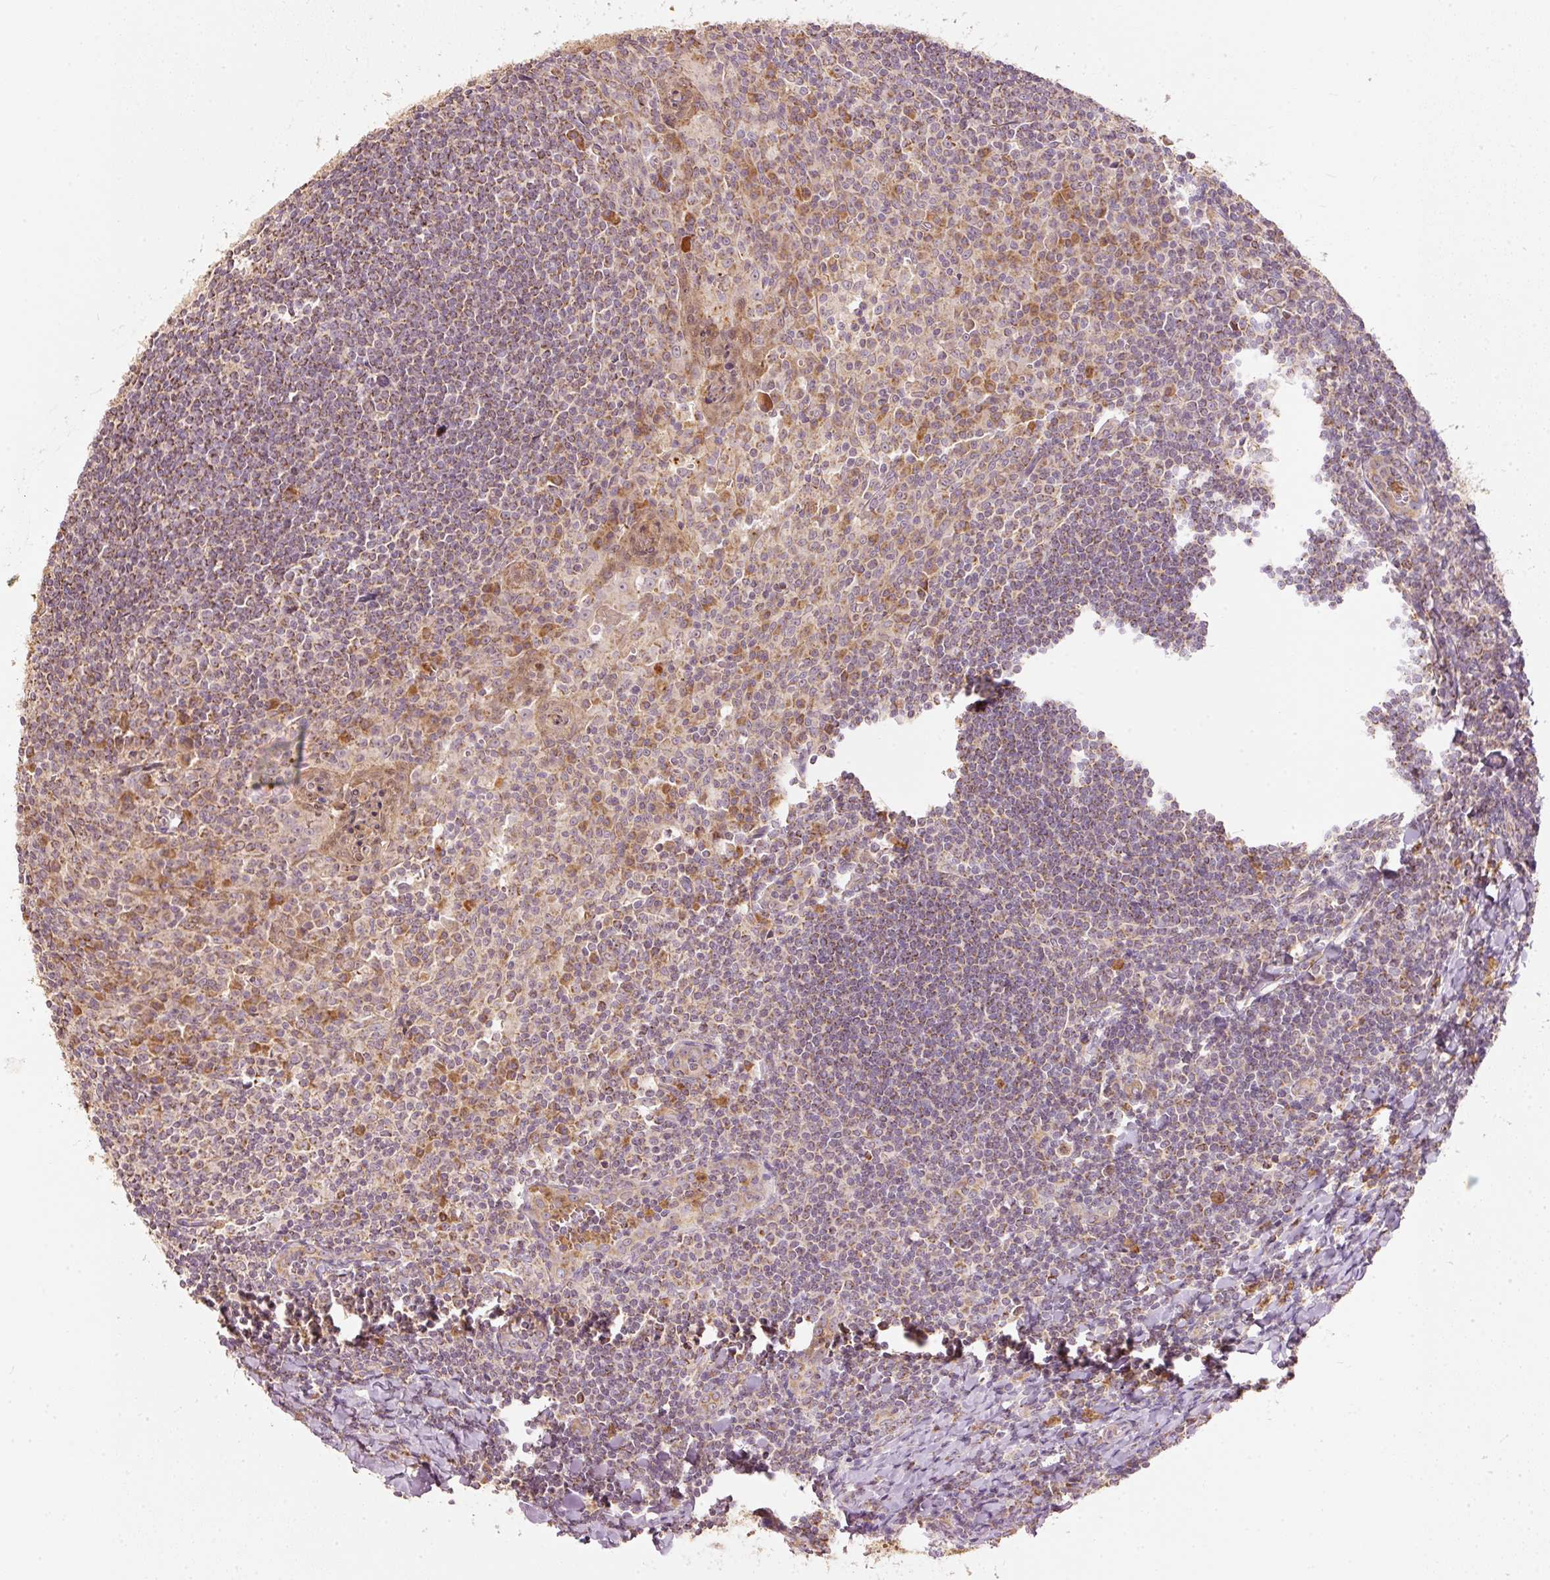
{"staining": {"intensity": "strong", "quantity": ">75%", "location": "cytoplasmic/membranous"}, "tissue": "tonsil", "cell_type": "Germinal center cells", "image_type": "normal", "snomed": [{"axis": "morphology", "description": "Normal tissue, NOS"}, {"axis": "topography", "description": "Tonsil"}], "caption": "An immunohistochemistry (IHC) histopathology image of benign tissue is shown. Protein staining in brown shows strong cytoplasmic/membranous positivity in tonsil within germinal center cells.", "gene": "PSENEN", "patient": {"sex": "male", "age": 27}}